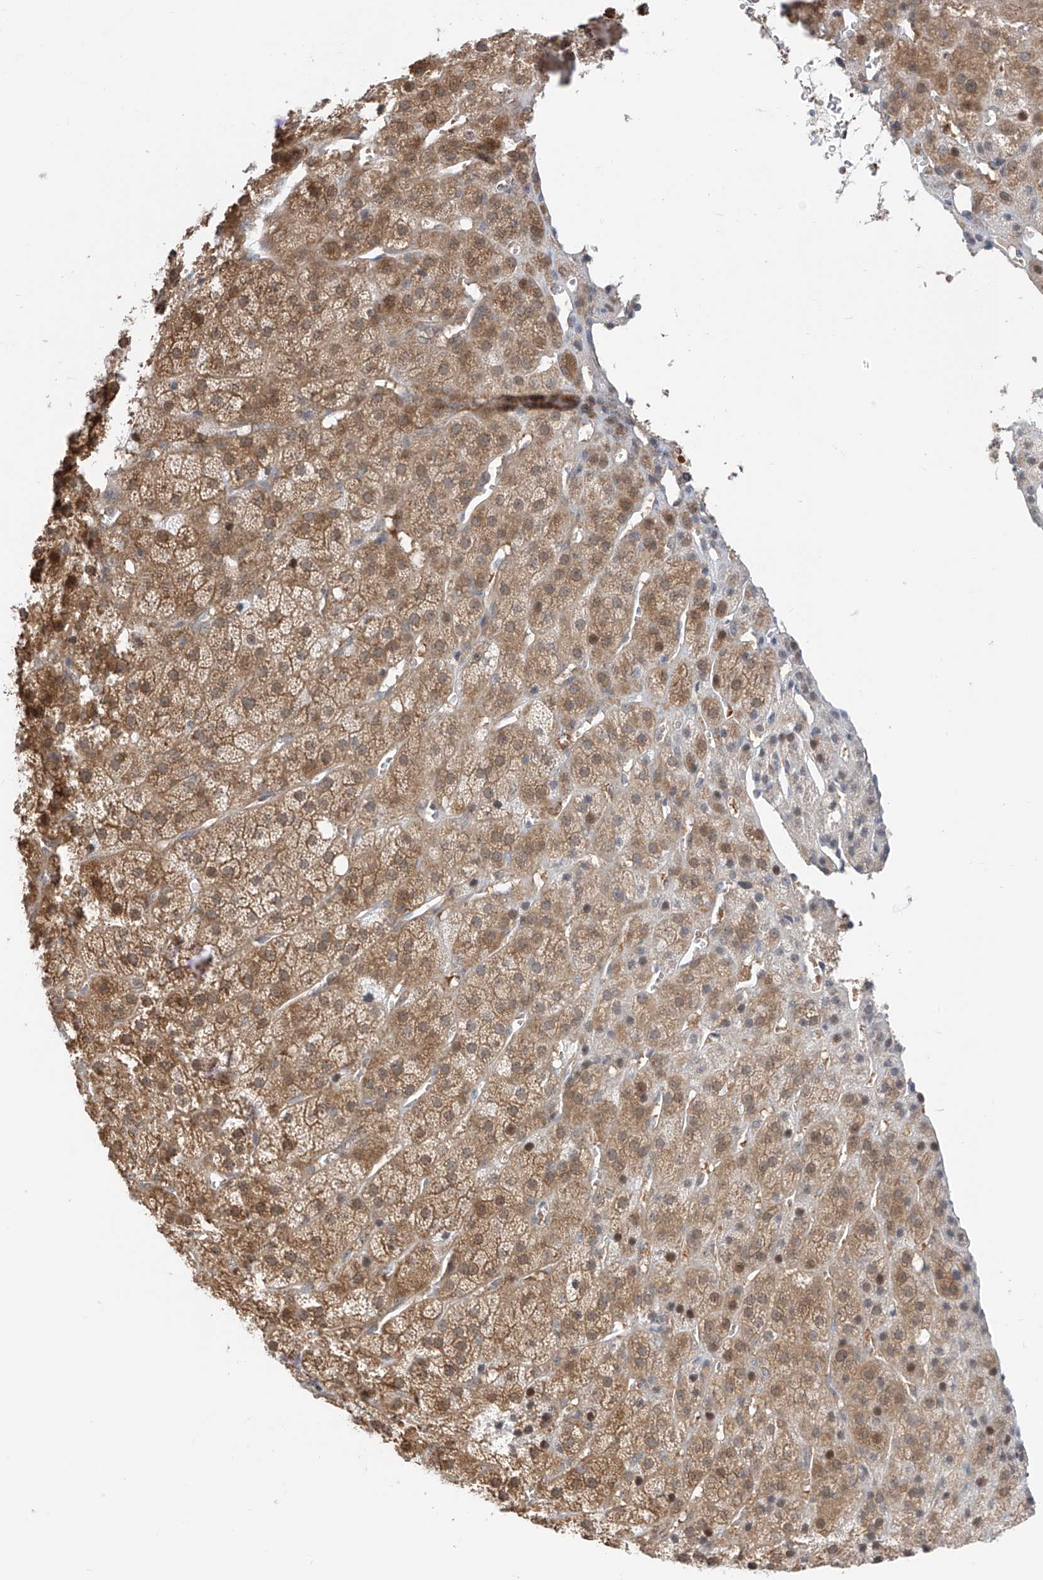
{"staining": {"intensity": "moderate", "quantity": ">75%", "location": "cytoplasmic/membranous,nuclear"}, "tissue": "adrenal gland", "cell_type": "Glandular cells", "image_type": "normal", "snomed": [{"axis": "morphology", "description": "Normal tissue, NOS"}, {"axis": "topography", "description": "Adrenal gland"}], "caption": "IHC photomicrograph of unremarkable adrenal gland: adrenal gland stained using immunohistochemistry exhibits medium levels of moderate protein expression localized specifically in the cytoplasmic/membranous,nuclear of glandular cells, appearing as a cytoplasmic/membranous,nuclear brown color.", "gene": "TTC38", "patient": {"sex": "female", "age": 57}}